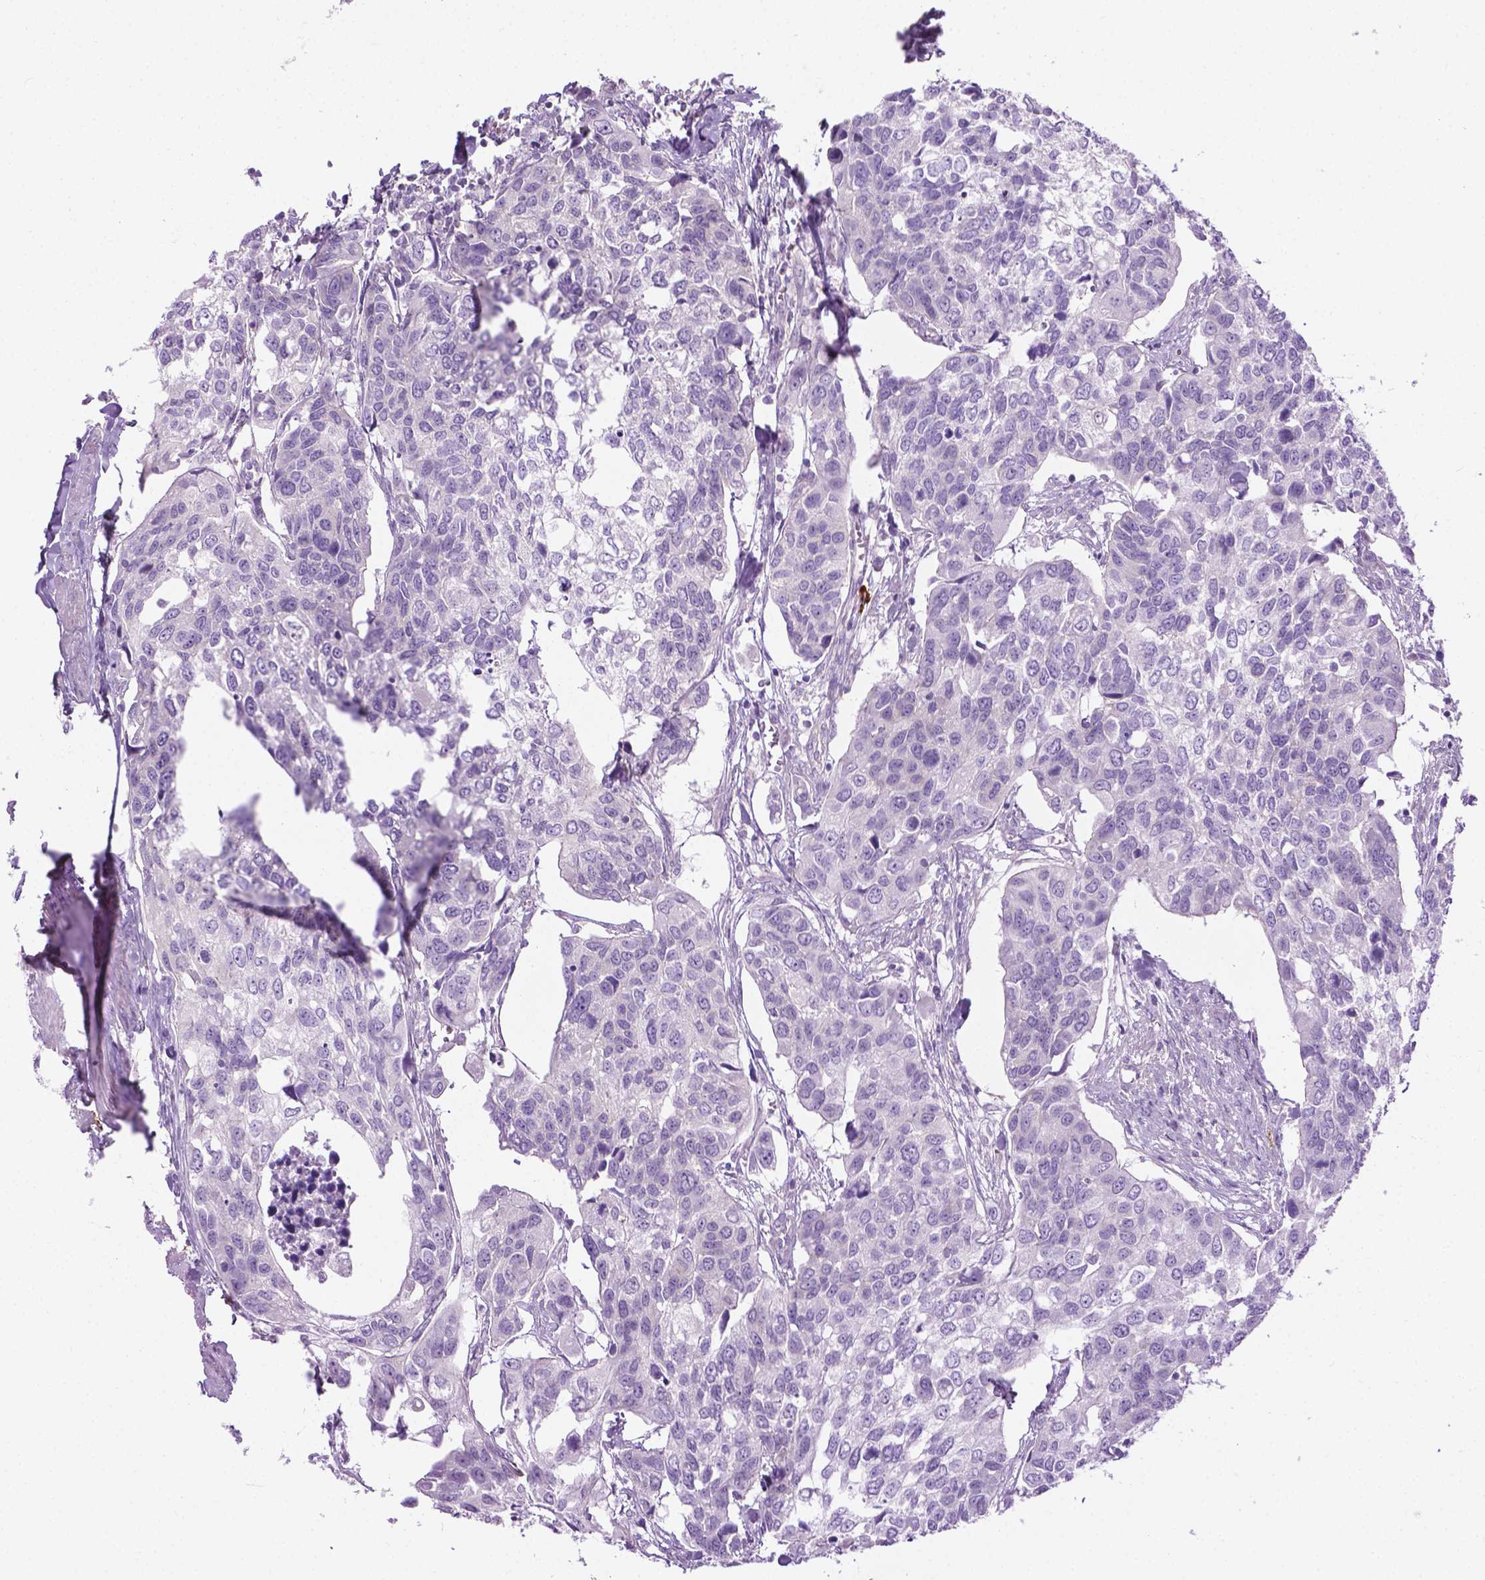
{"staining": {"intensity": "negative", "quantity": "none", "location": "none"}, "tissue": "urothelial cancer", "cell_type": "Tumor cells", "image_type": "cancer", "snomed": [{"axis": "morphology", "description": "Urothelial carcinoma, High grade"}, {"axis": "topography", "description": "Urinary bladder"}], "caption": "There is no significant expression in tumor cells of urothelial cancer.", "gene": "SPECC1L", "patient": {"sex": "male", "age": 60}}